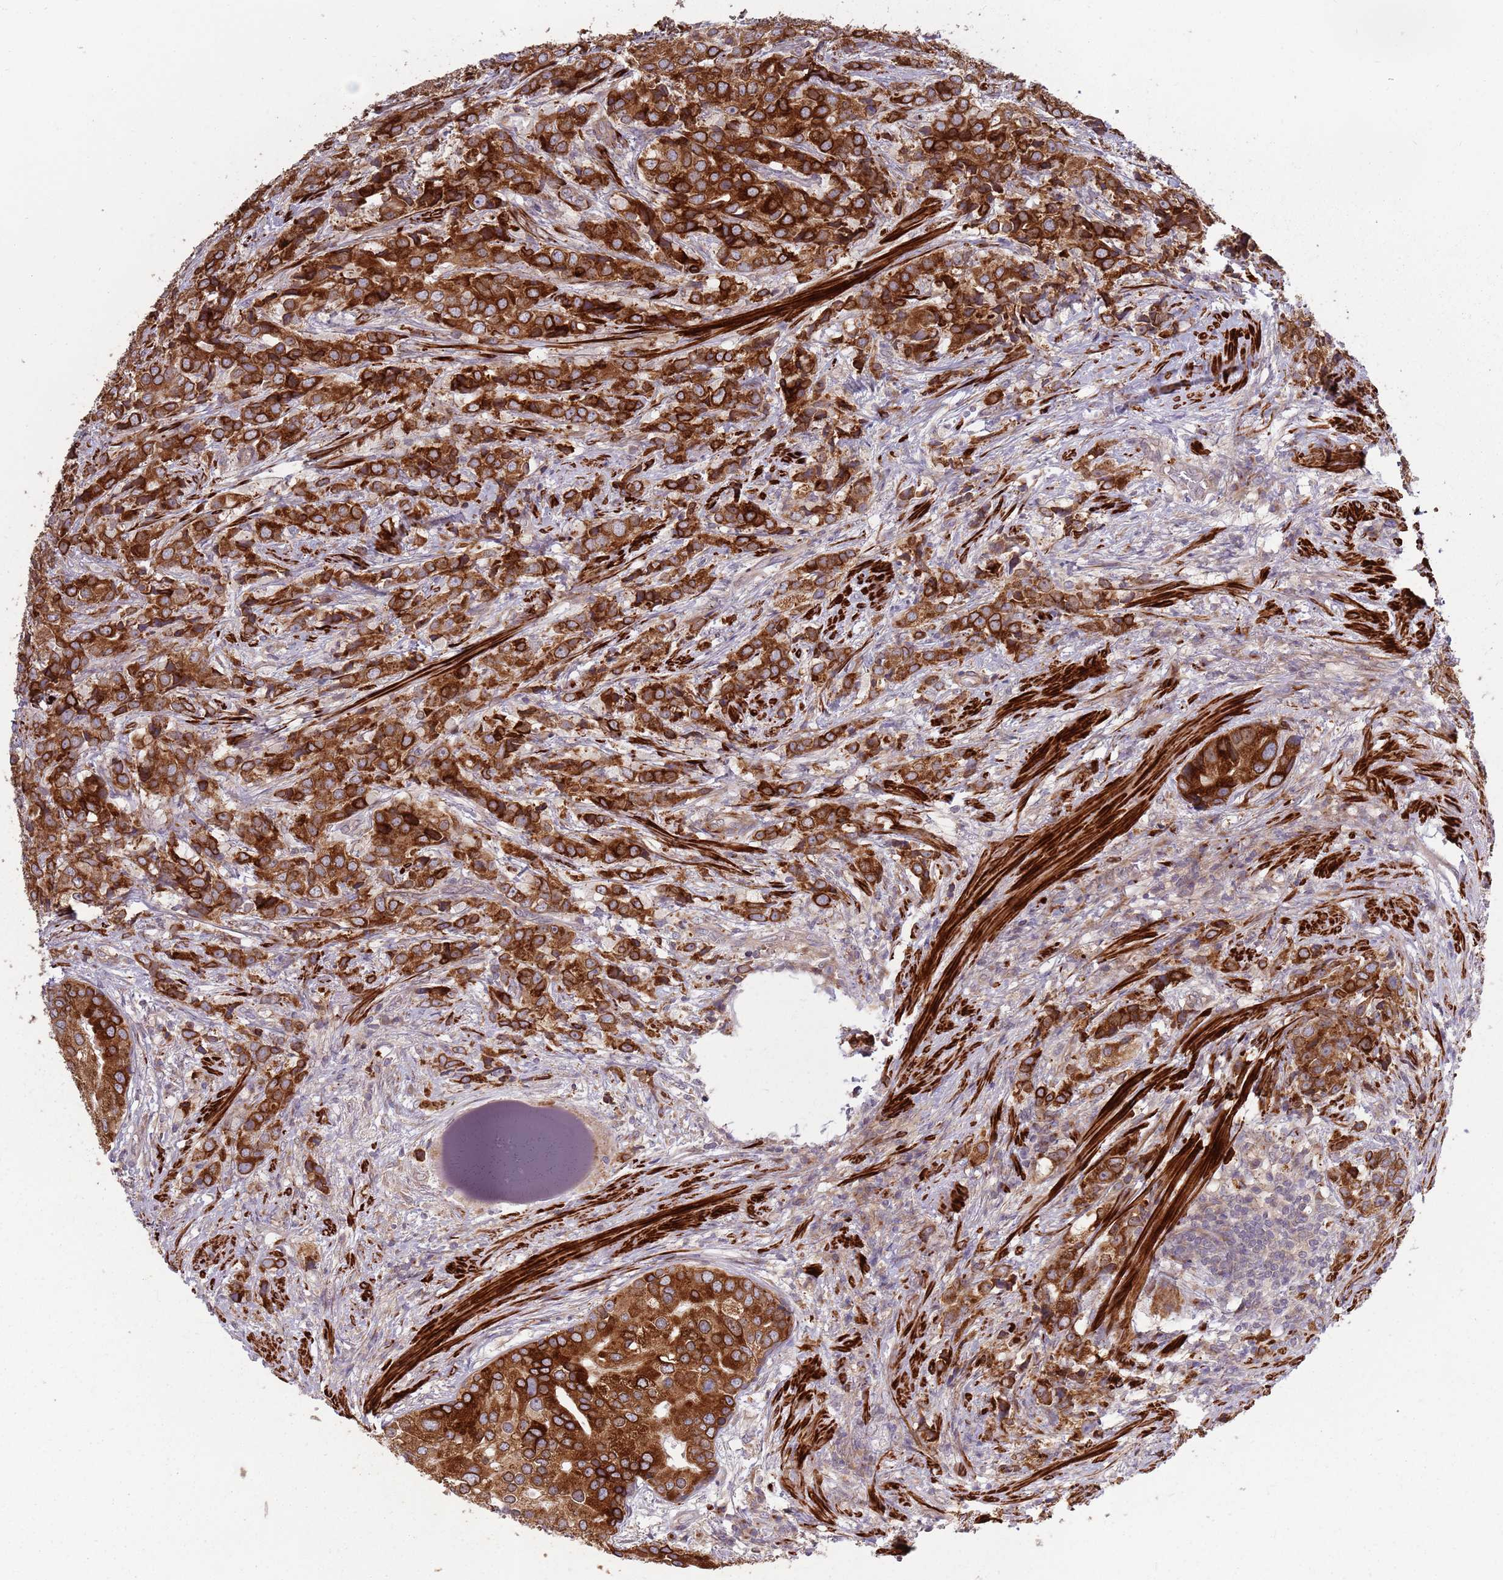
{"staining": {"intensity": "strong", "quantity": ">75%", "location": "cytoplasmic/membranous"}, "tissue": "prostate cancer", "cell_type": "Tumor cells", "image_type": "cancer", "snomed": [{"axis": "morphology", "description": "Adenocarcinoma, High grade"}, {"axis": "topography", "description": "Prostate"}], "caption": "The photomicrograph shows a brown stain indicating the presence of a protein in the cytoplasmic/membranous of tumor cells in prostate cancer (adenocarcinoma (high-grade)). The staining was performed using DAB to visualize the protein expression in brown, while the nuclei were stained in blue with hematoxylin (Magnification: 20x).", "gene": "PLD6", "patient": {"sex": "male", "age": 62}}